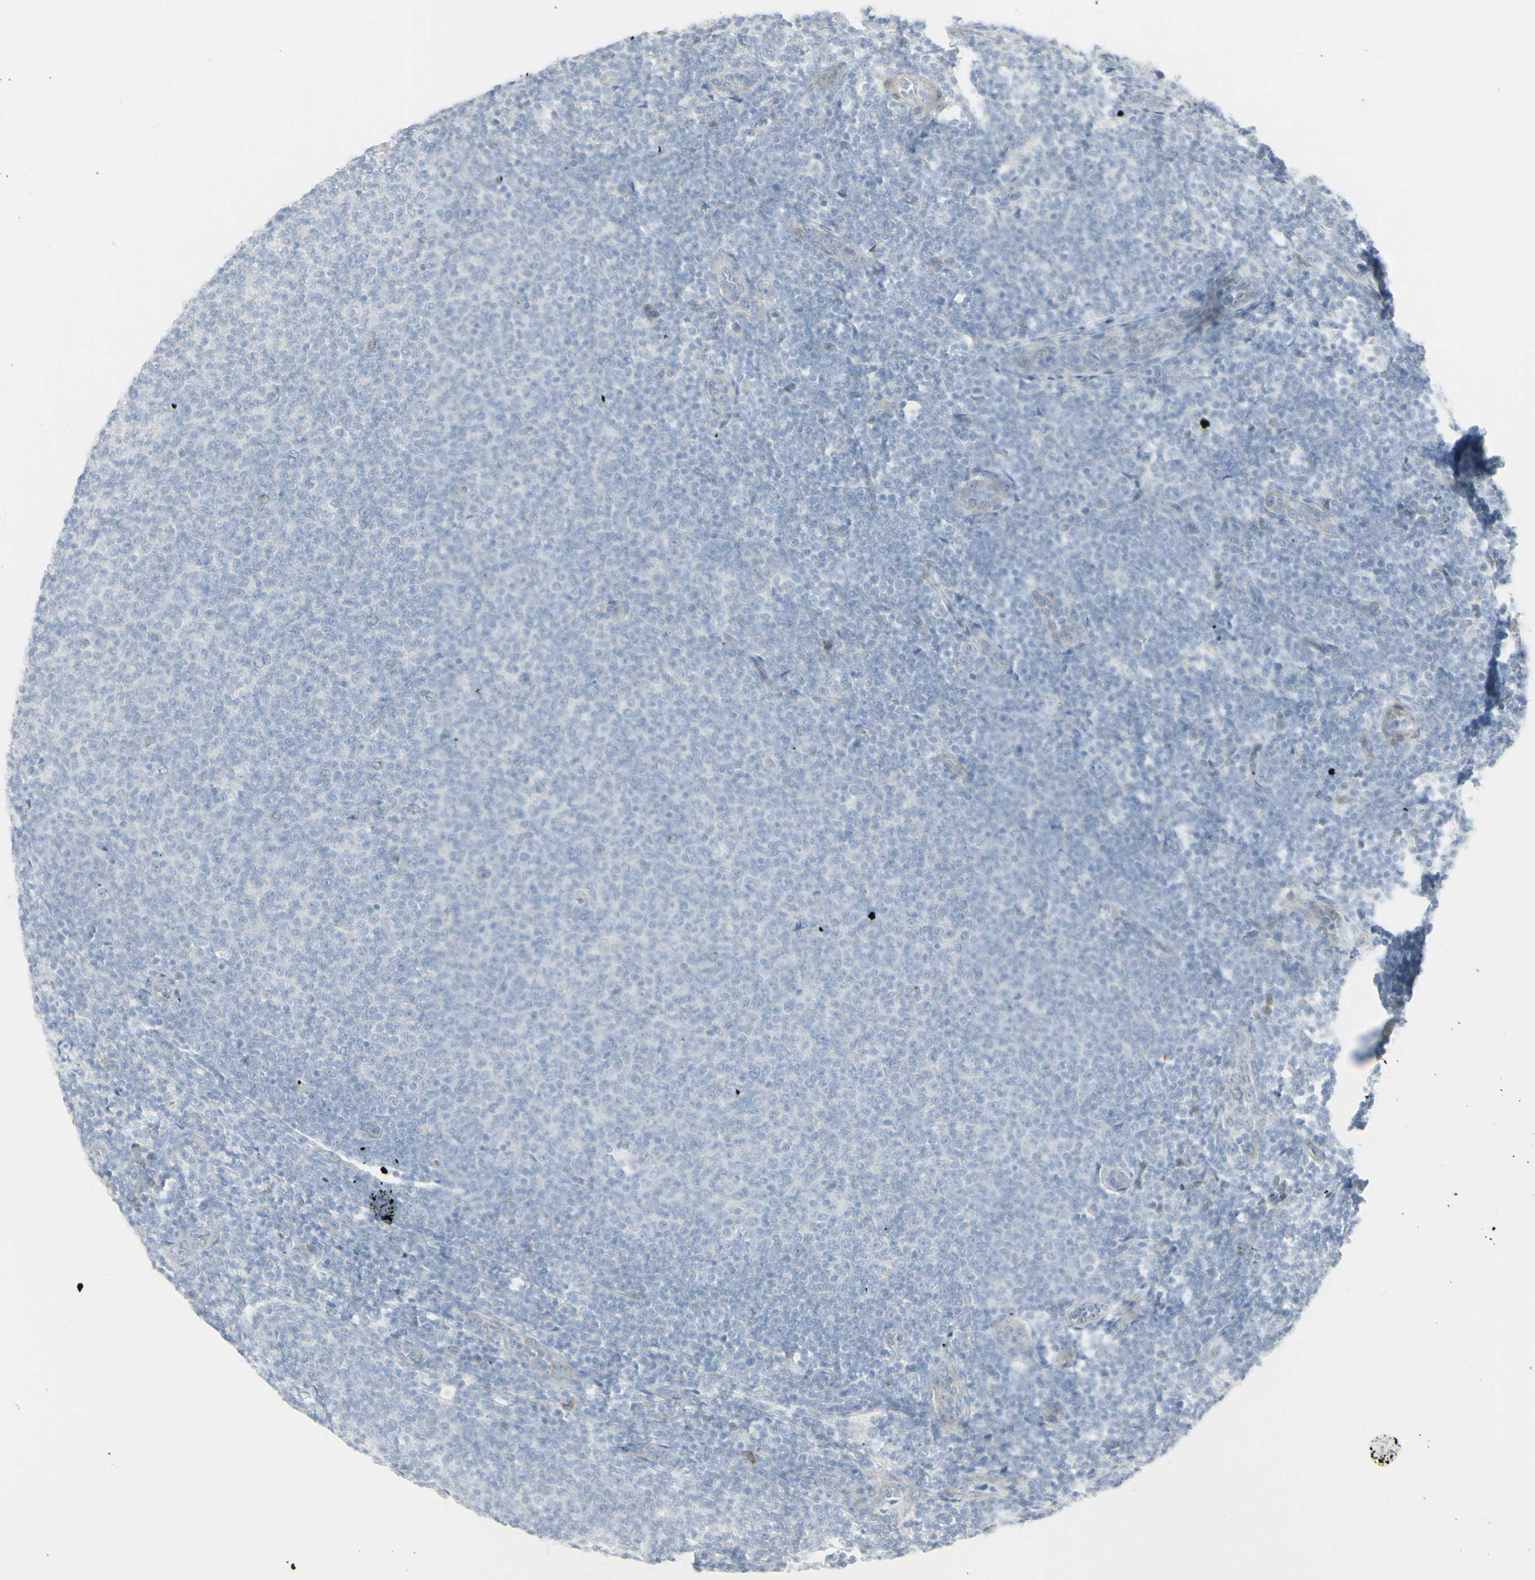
{"staining": {"intensity": "negative", "quantity": "none", "location": "none"}, "tissue": "lymphoma", "cell_type": "Tumor cells", "image_type": "cancer", "snomed": [{"axis": "morphology", "description": "Malignant lymphoma, non-Hodgkin's type, Low grade"}, {"axis": "topography", "description": "Lymph node"}], "caption": "The histopathology image exhibits no staining of tumor cells in low-grade malignant lymphoma, non-Hodgkin's type. (Brightfield microscopy of DAB (3,3'-diaminobenzidine) immunohistochemistry at high magnification).", "gene": "NDST4", "patient": {"sex": "male", "age": 66}}